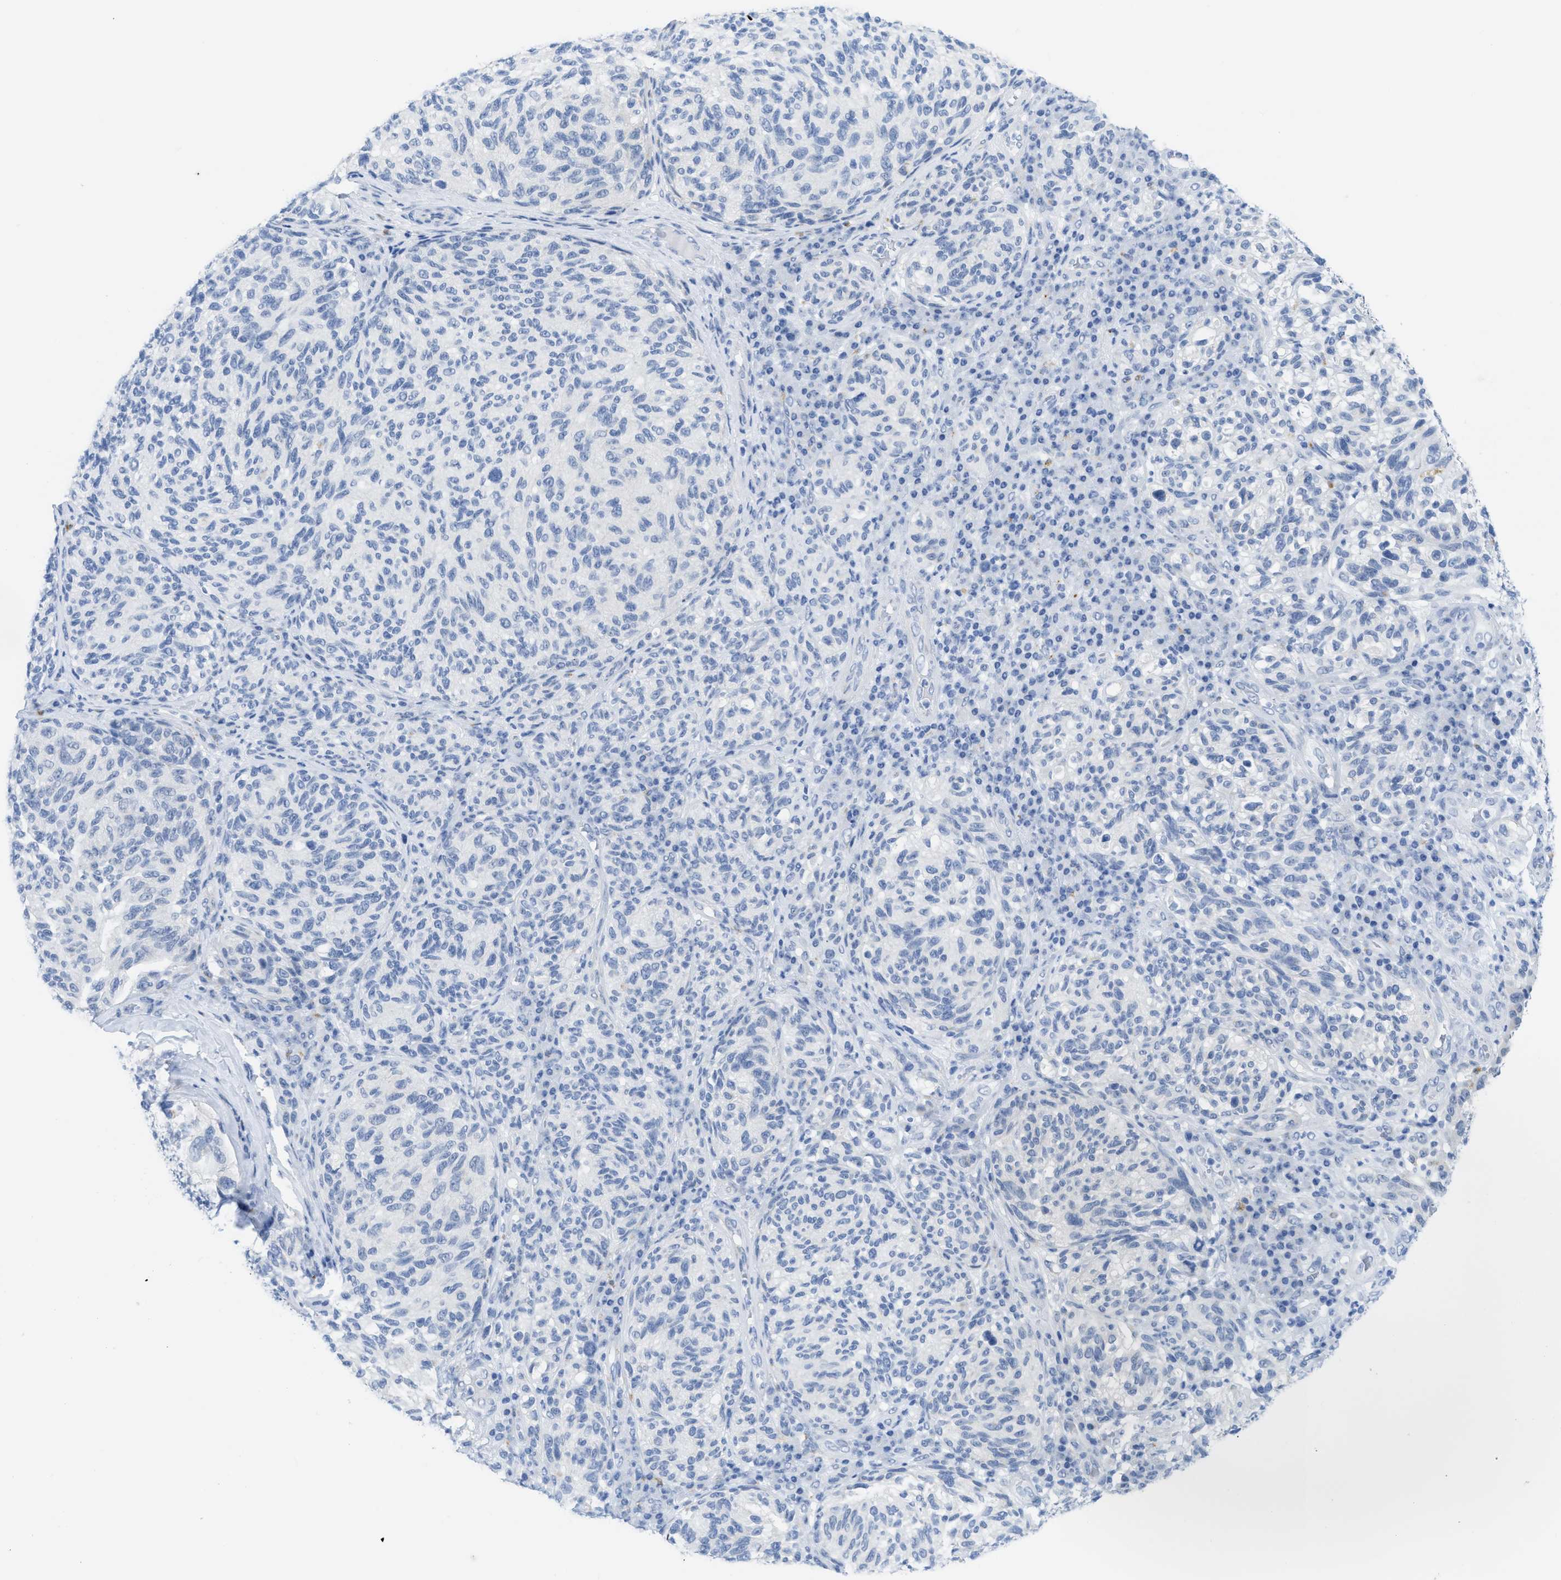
{"staining": {"intensity": "negative", "quantity": "none", "location": "none"}, "tissue": "melanoma", "cell_type": "Tumor cells", "image_type": "cancer", "snomed": [{"axis": "morphology", "description": "Malignant melanoma, NOS"}, {"axis": "topography", "description": "Skin"}], "caption": "Immunohistochemistry (IHC) of human melanoma demonstrates no staining in tumor cells.", "gene": "WDR4", "patient": {"sex": "female", "age": 73}}